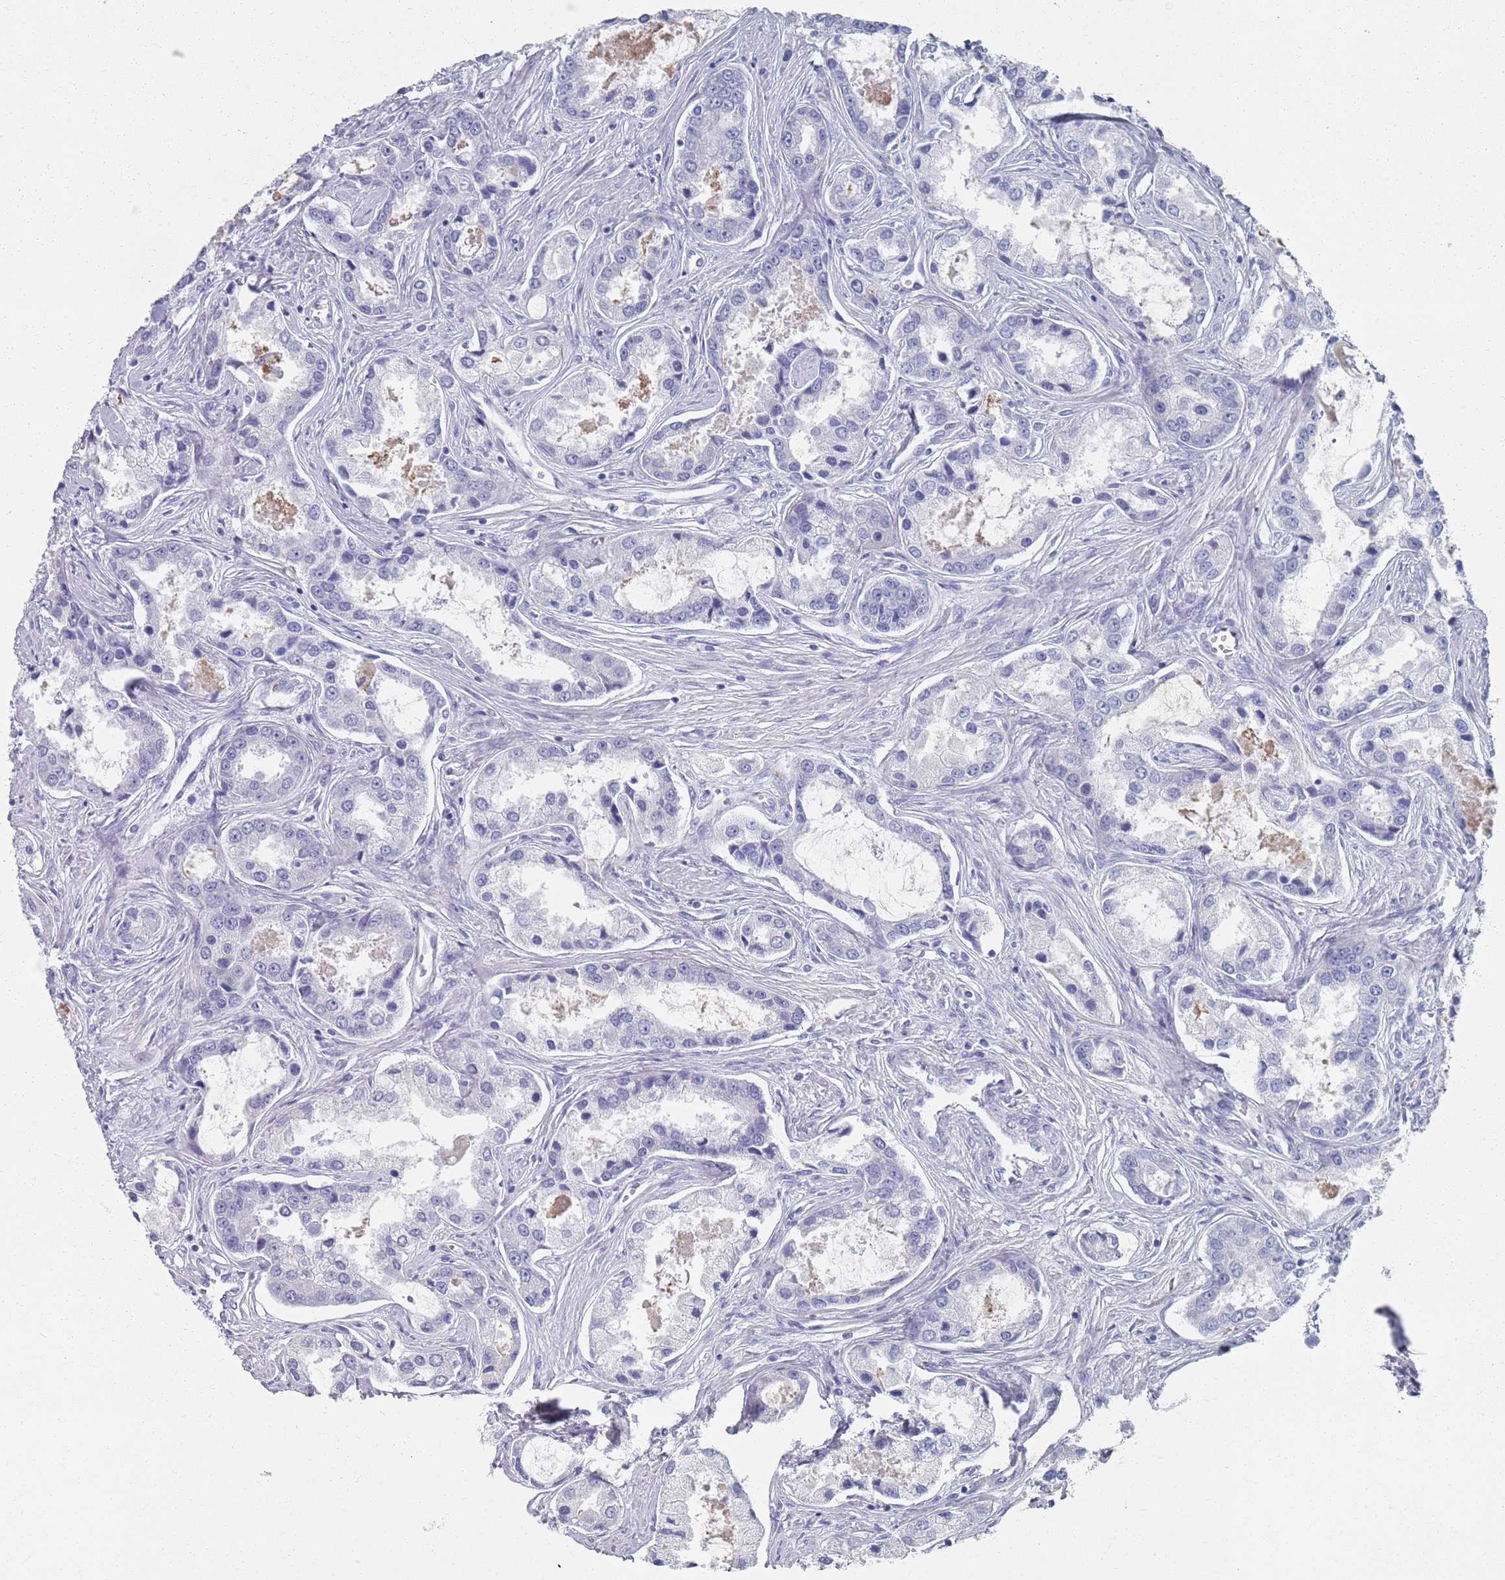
{"staining": {"intensity": "negative", "quantity": "none", "location": "none"}, "tissue": "prostate cancer", "cell_type": "Tumor cells", "image_type": "cancer", "snomed": [{"axis": "morphology", "description": "Adenocarcinoma, Low grade"}, {"axis": "topography", "description": "Prostate"}], "caption": "High magnification brightfield microscopy of prostate cancer (low-grade adenocarcinoma) stained with DAB (3,3'-diaminobenzidine) (brown) and counterstained with hematoxylin (blue): tumor cells show no significant expression. The staining is performed using DAB (3,3'-diaminobenzidine) brown chromogen with nuclei counter-stained in using hematoxylin.", "gene": "PLOD1", "patient": {"sex": "male", "age": 68}}